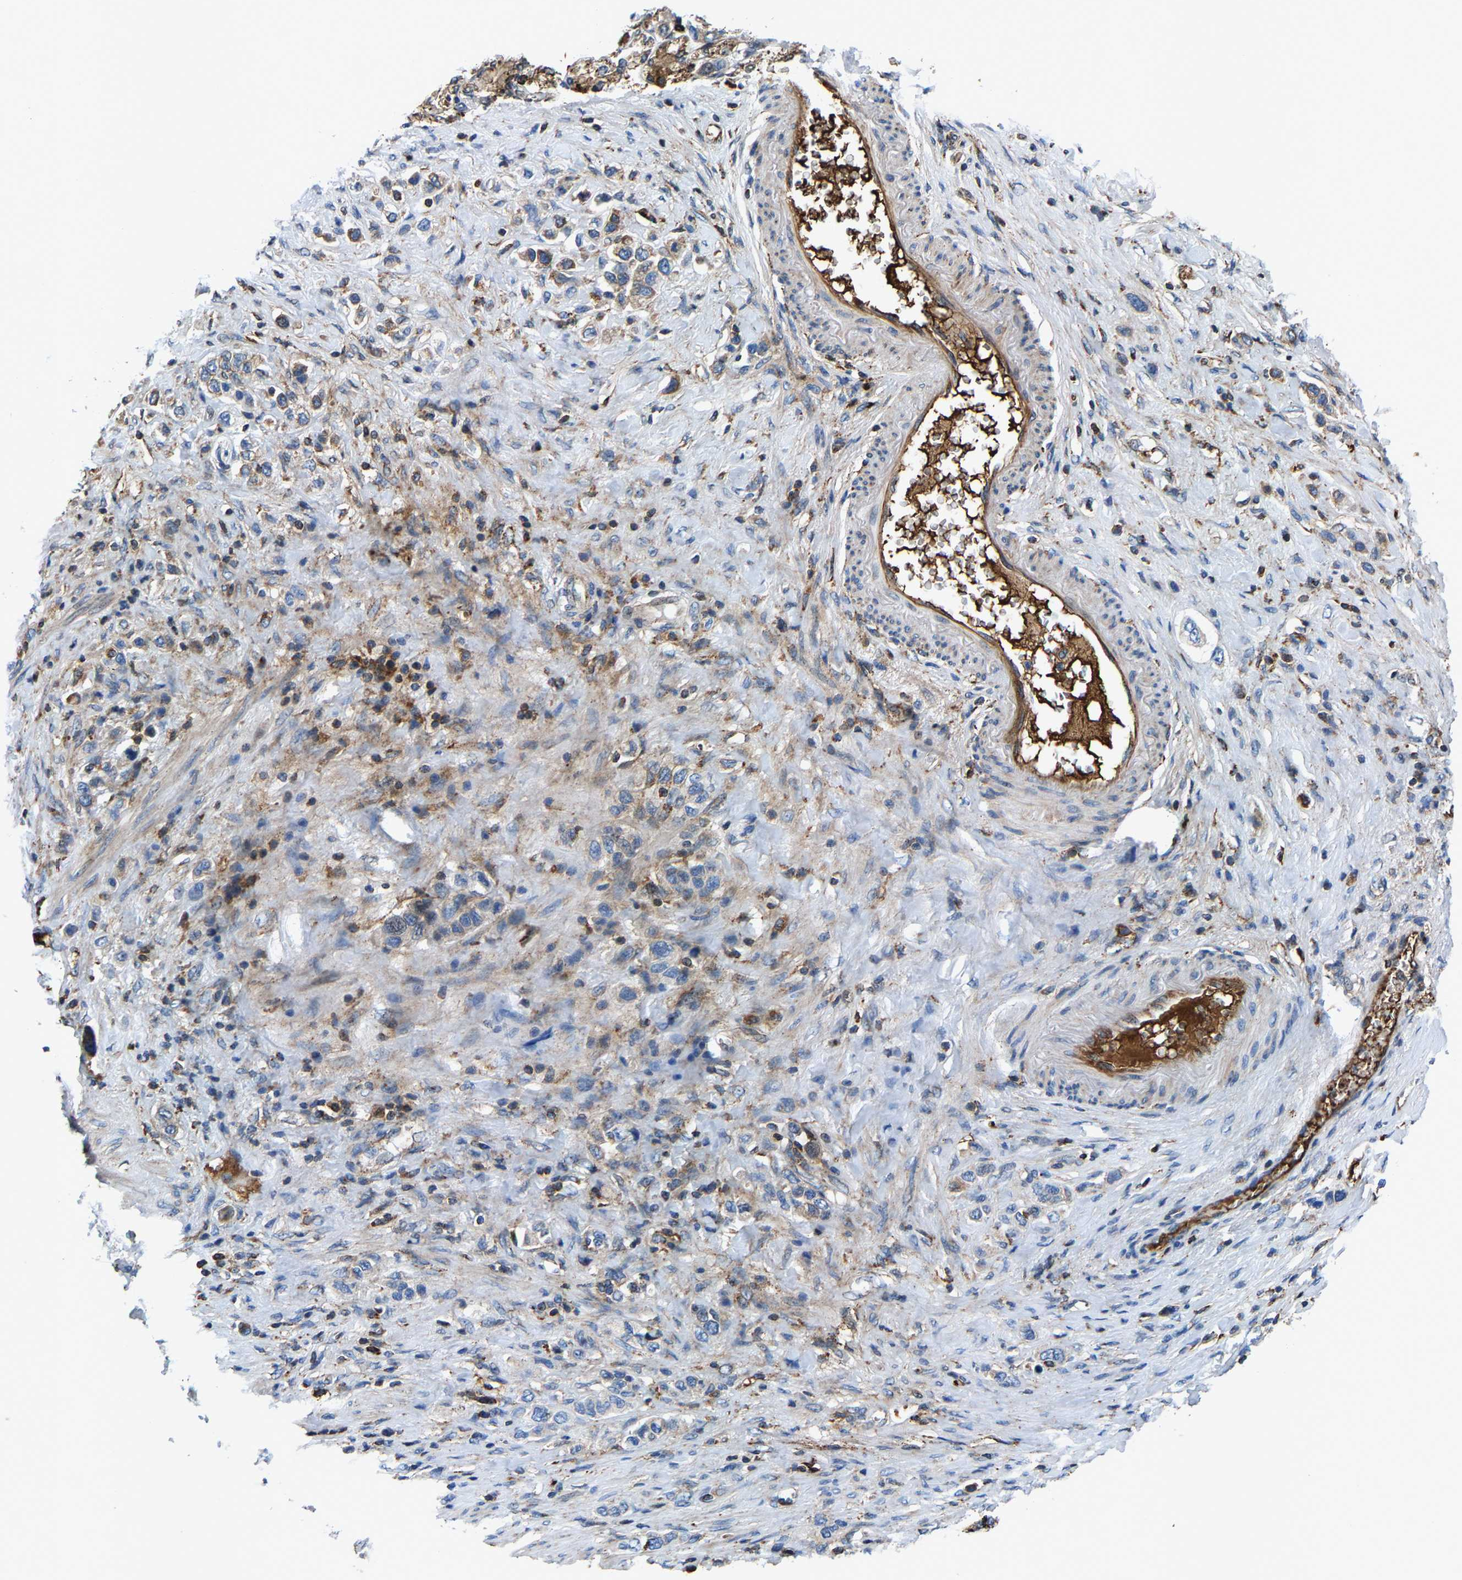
{"staining": {"intensity": "weak", "quantity": "<25%", "location": "cytoplasmic/membranous"}, "tissue": "stomach cancer", "cell_type": "Tumor cells", "image_type": "cancer", "snomed": [{"axis": "morphology", "description": "Adenocarcinoma, NOS"}, {"axis": "topography", "description": "Stomach"}], "caption": "High magnification brightfield microscopy of stomach adenocarcinoma stained with DAB (brown) and counterstained with hematoxylin (blue): tumor cells show no significant positivity.", "gene": "DPP7", "patient": {"sex": "female", "age": 65}}